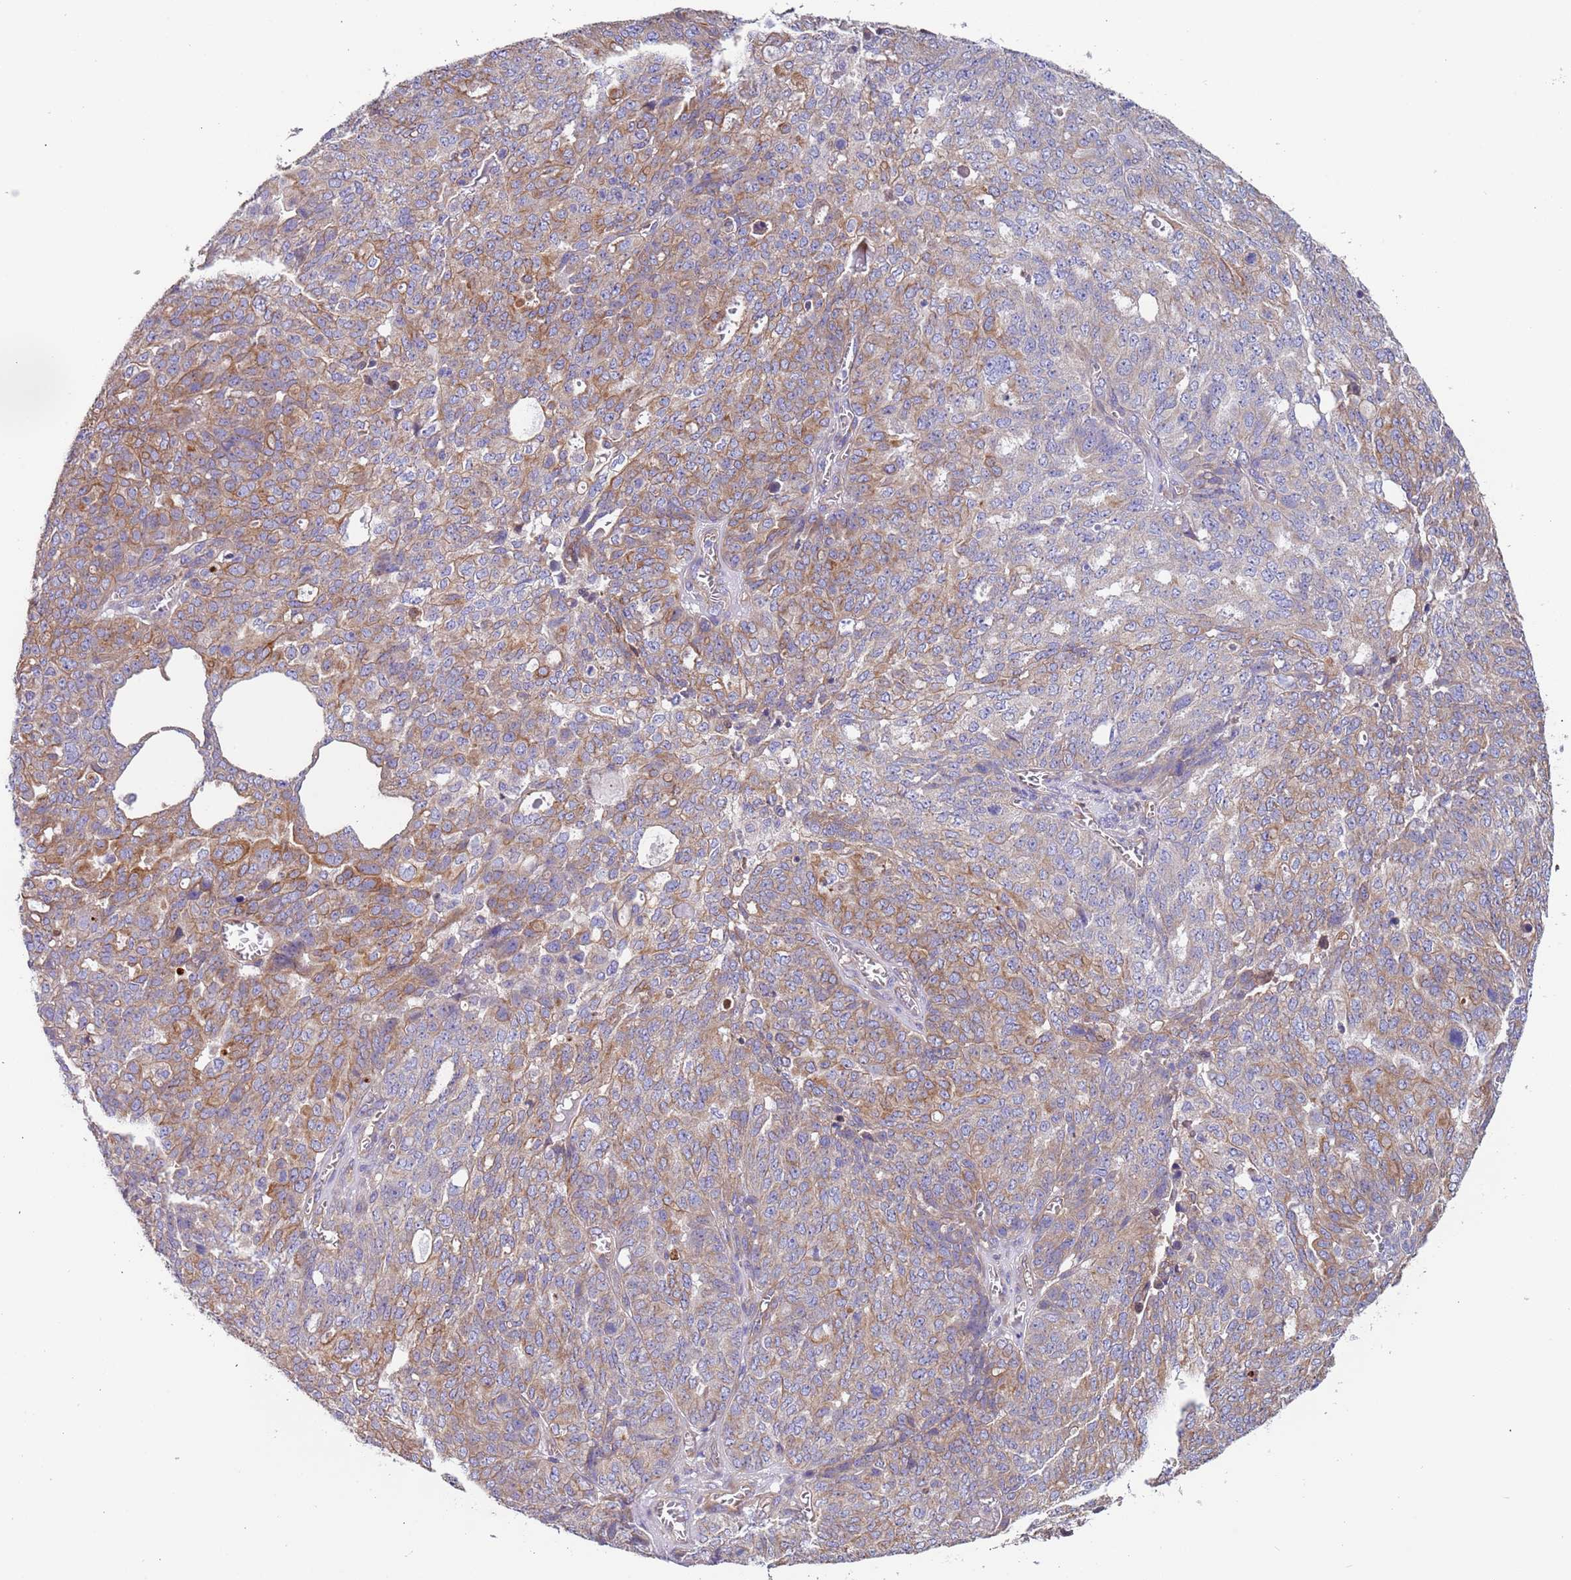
{"staining": {"intensity": "moderate", "quantity": ">75%", "location": "cytoplasmic/membranous"}, "tissue": "ovarian cancer", "cell_type": "Tumor cells", "image_type": "cancer", "snomed": [{"axis": "morphology", "description": "Cystadenocarcinoma, serous, NOS"}, {"axis": "topography", "description": "Soft tissue"}, {"axis": "topography", "description": "Ovary"}], "caption": "Moderate cytoplasmic/membranous protein positivity is seen in approximately >75% of tumor cells in ovarian cancer.", "gene": "LAMB4", "patient": {"sex": "female", "age": 57}}